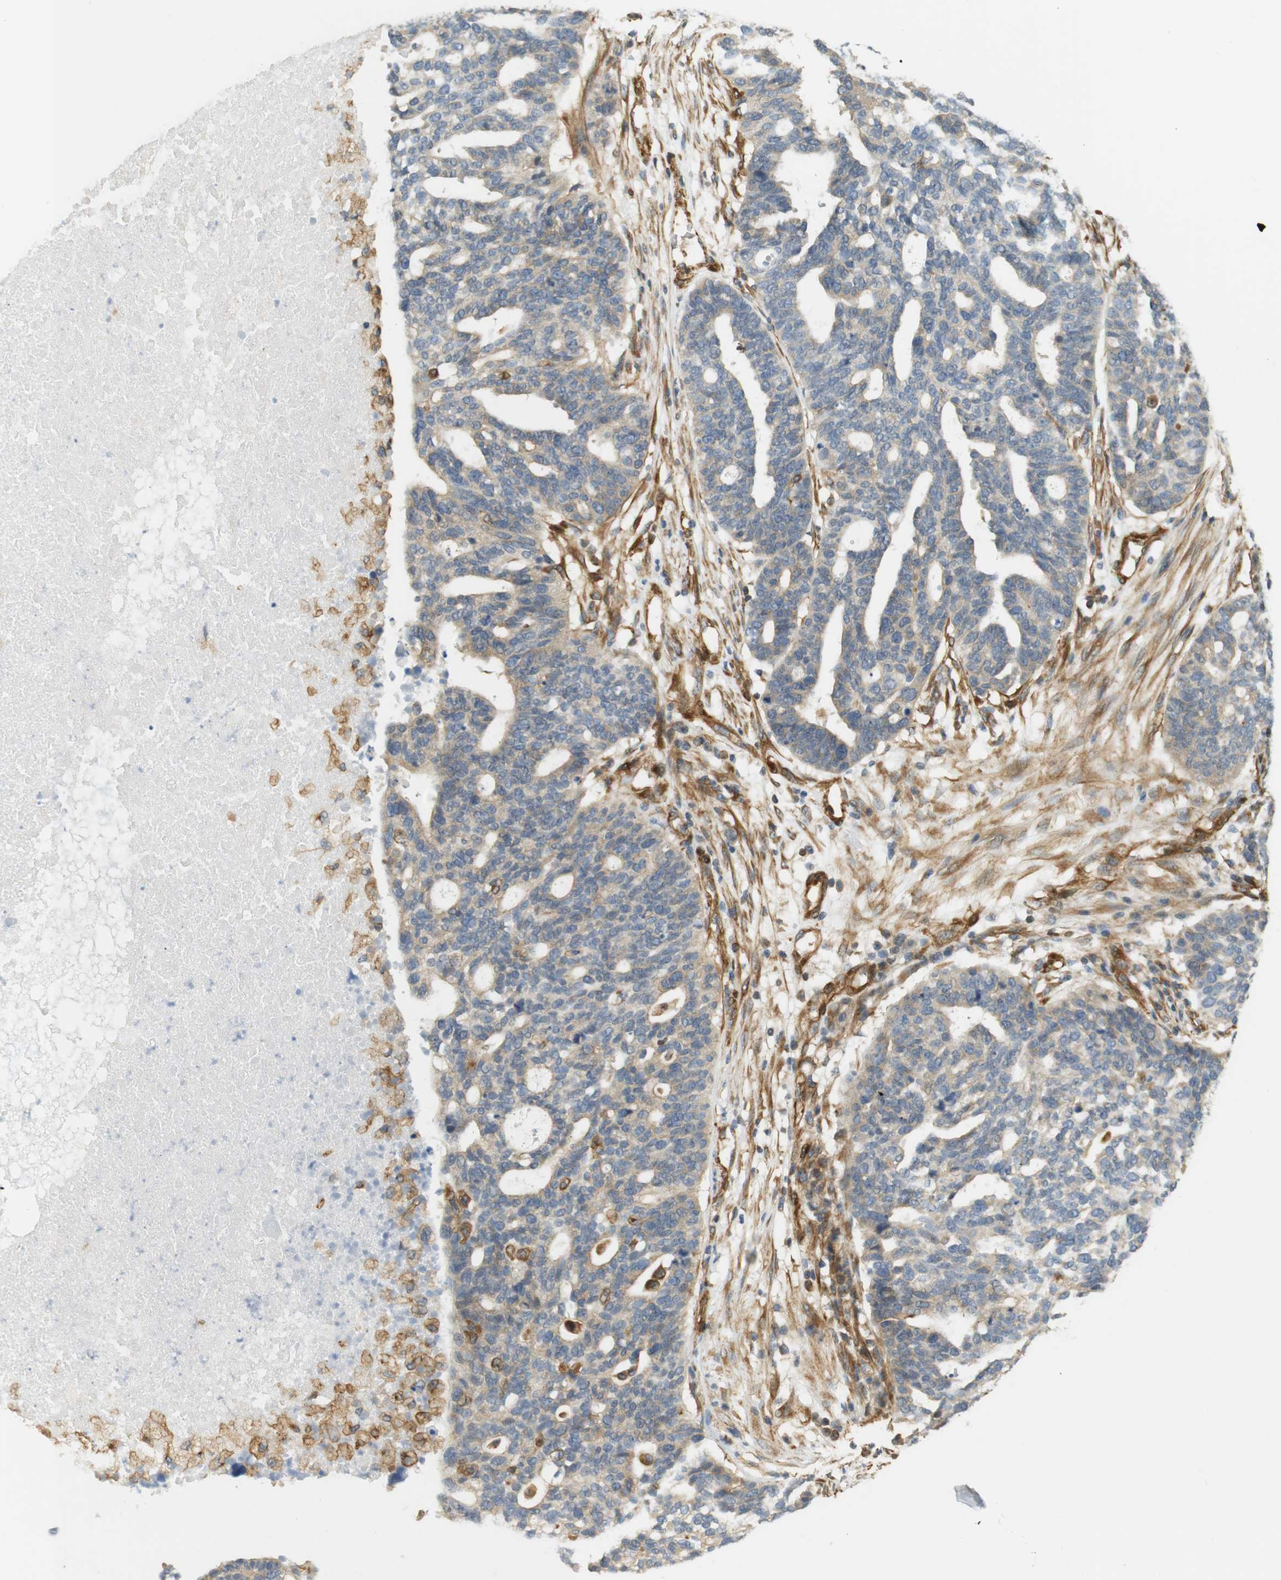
{"staining": {"intensity": "weak", "quantity": "<25%", "location": "cytoplasmic/membranous"}, "tissue": "ovarian cancer", "cell_type": "Tumor cells", "image_type": "cancer", "snomed": [{"axis": "morphology", "description": "Cystadenocarcinoma, serous, NOS"}, {"axis": "topography", "description": "Ovary"}], "caption": "This is an IHC micrograph of human ovarian cancer. There is no staining in tumor cells.", "gene": "CYTH3", "patient": {"sex": "female", "age": 59}}